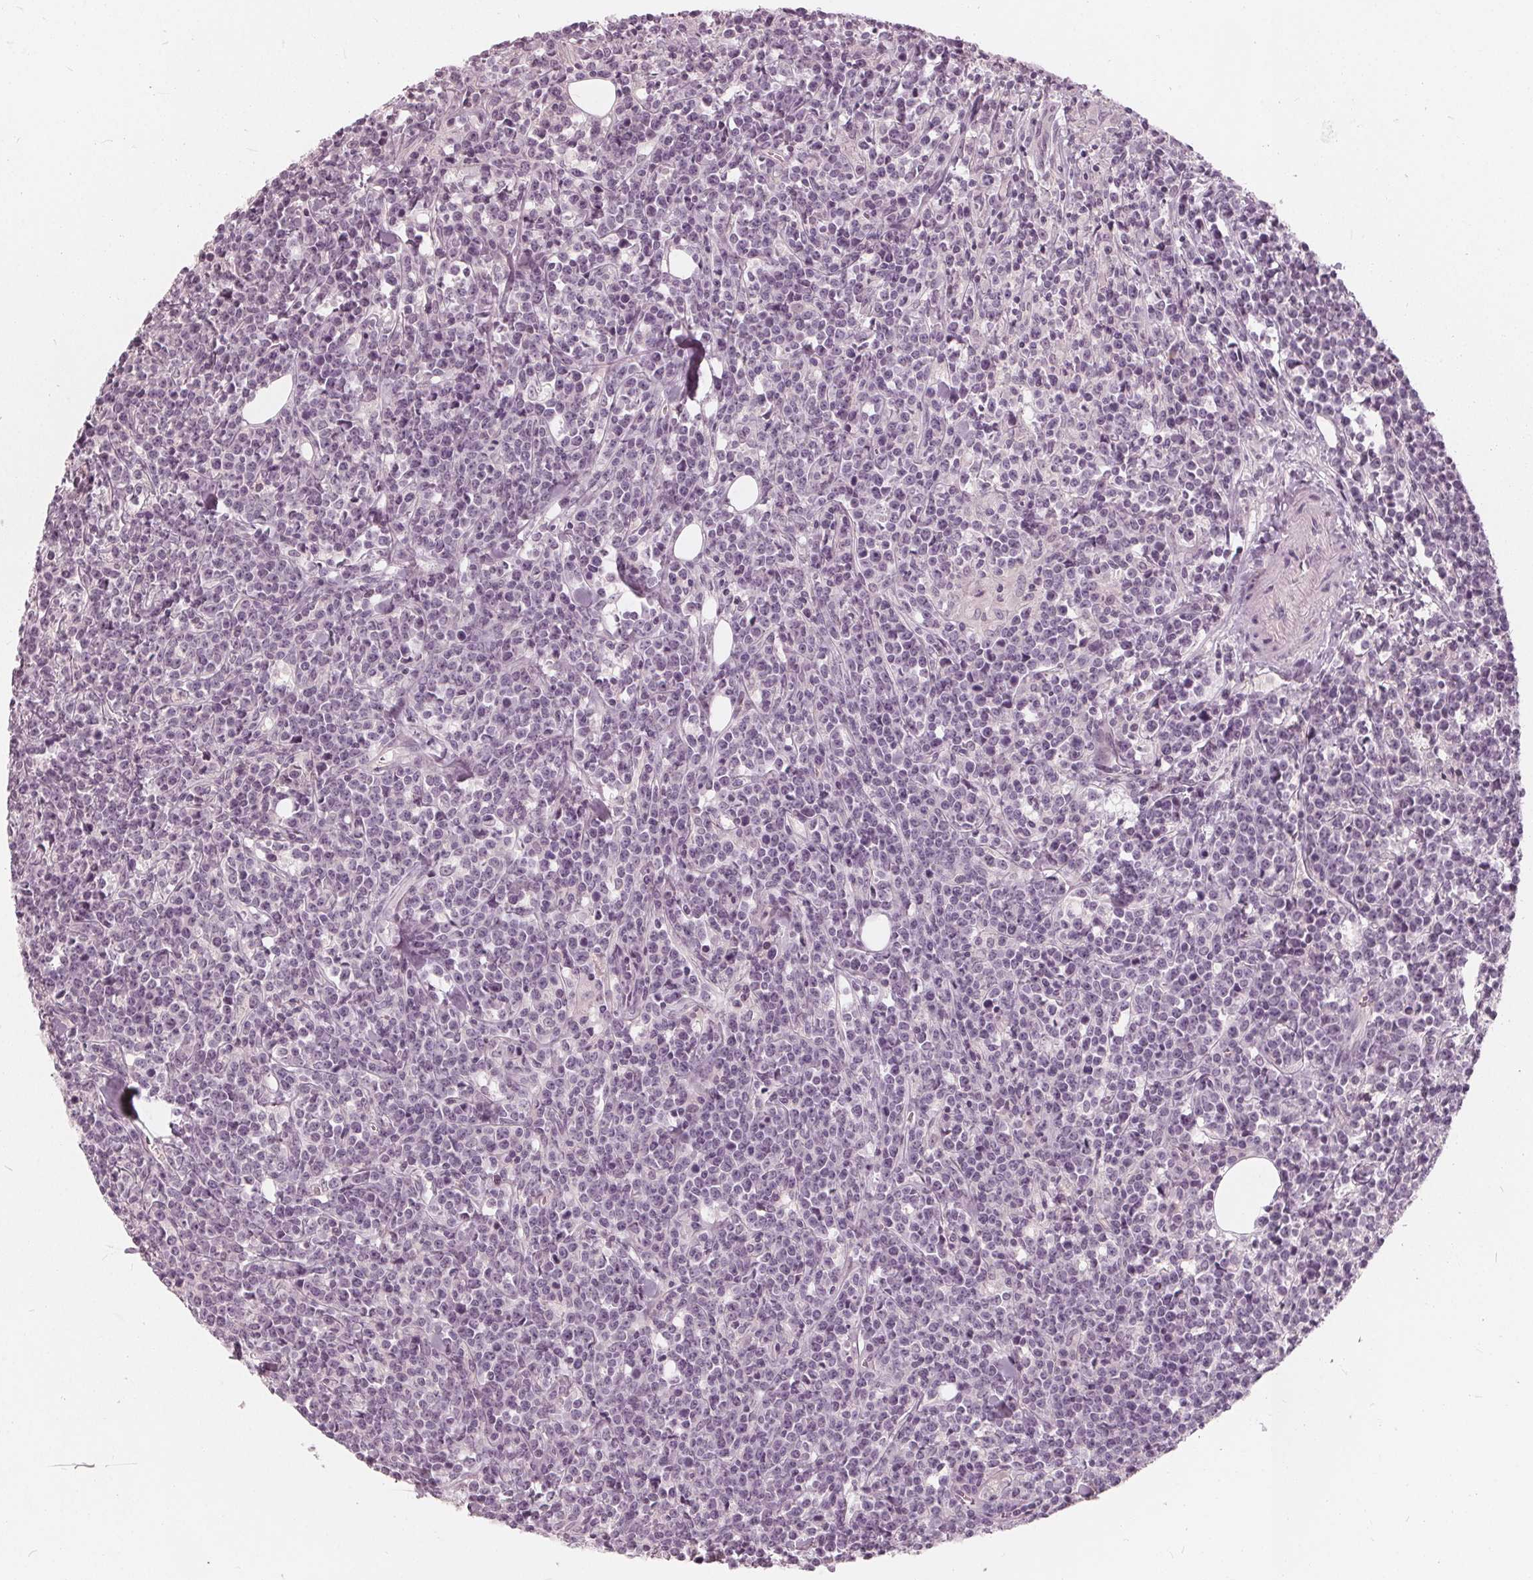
{"staining": {"intensity": "negative", "quantity": "none", "location": "none"}, "tissue": "lymphoma", "cell_type": "Tumor cells", "image_type": "cancer", "snomed": [{"axis": "morphology", "description": "Malignant lymphoma, non-Hodgkin's type, High grade"}, {"axis": "topography", "description": "Small intestine"}], "caption": "There is no significant expression in tumor cells of lymphoma.", "gene": "SAT2", "patient": {"sex": "female", "age": 56}}